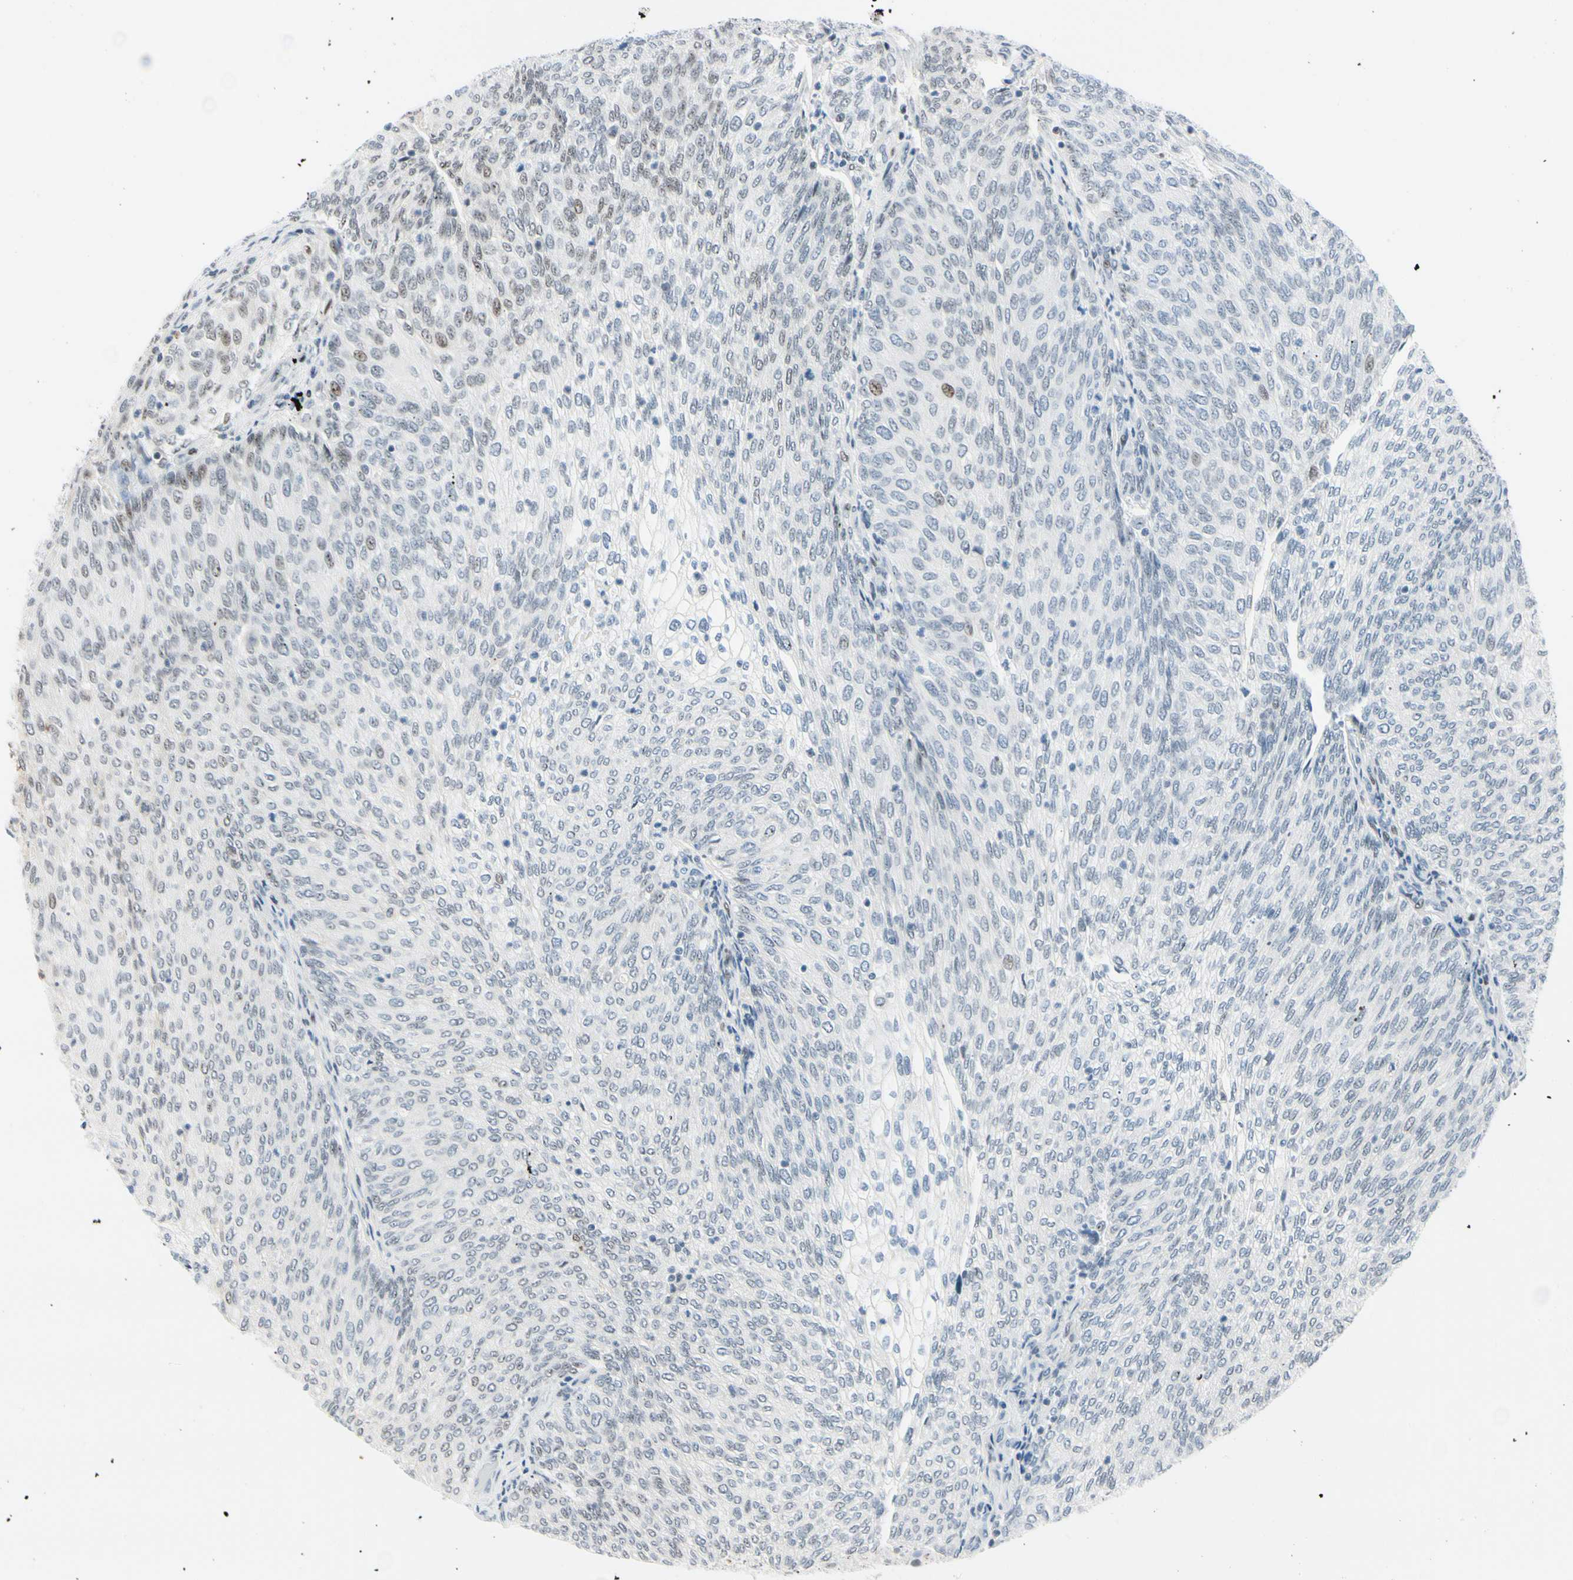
{"staining": {"intensity": "weak", "quantity": "25%-75%", "location": "nuclear"}, "tissue": "urothelial cancer", "cell_type": "Tumor cells", "image_type": "cancer", "snomed": [{"axis": "morphology", "description": "Urothelial carcinoma, Low grade"}, {"axis": "topography", "description": "Urinary bladder"}], "caption": "Immunohistochemistry (IHC) of urothelial cancer shows low levels of weak nuclear staining in approximately 25%-75% of tumor cells.", "gene": "FOXO3", "patient": {"sex": "female", "age": 79}}